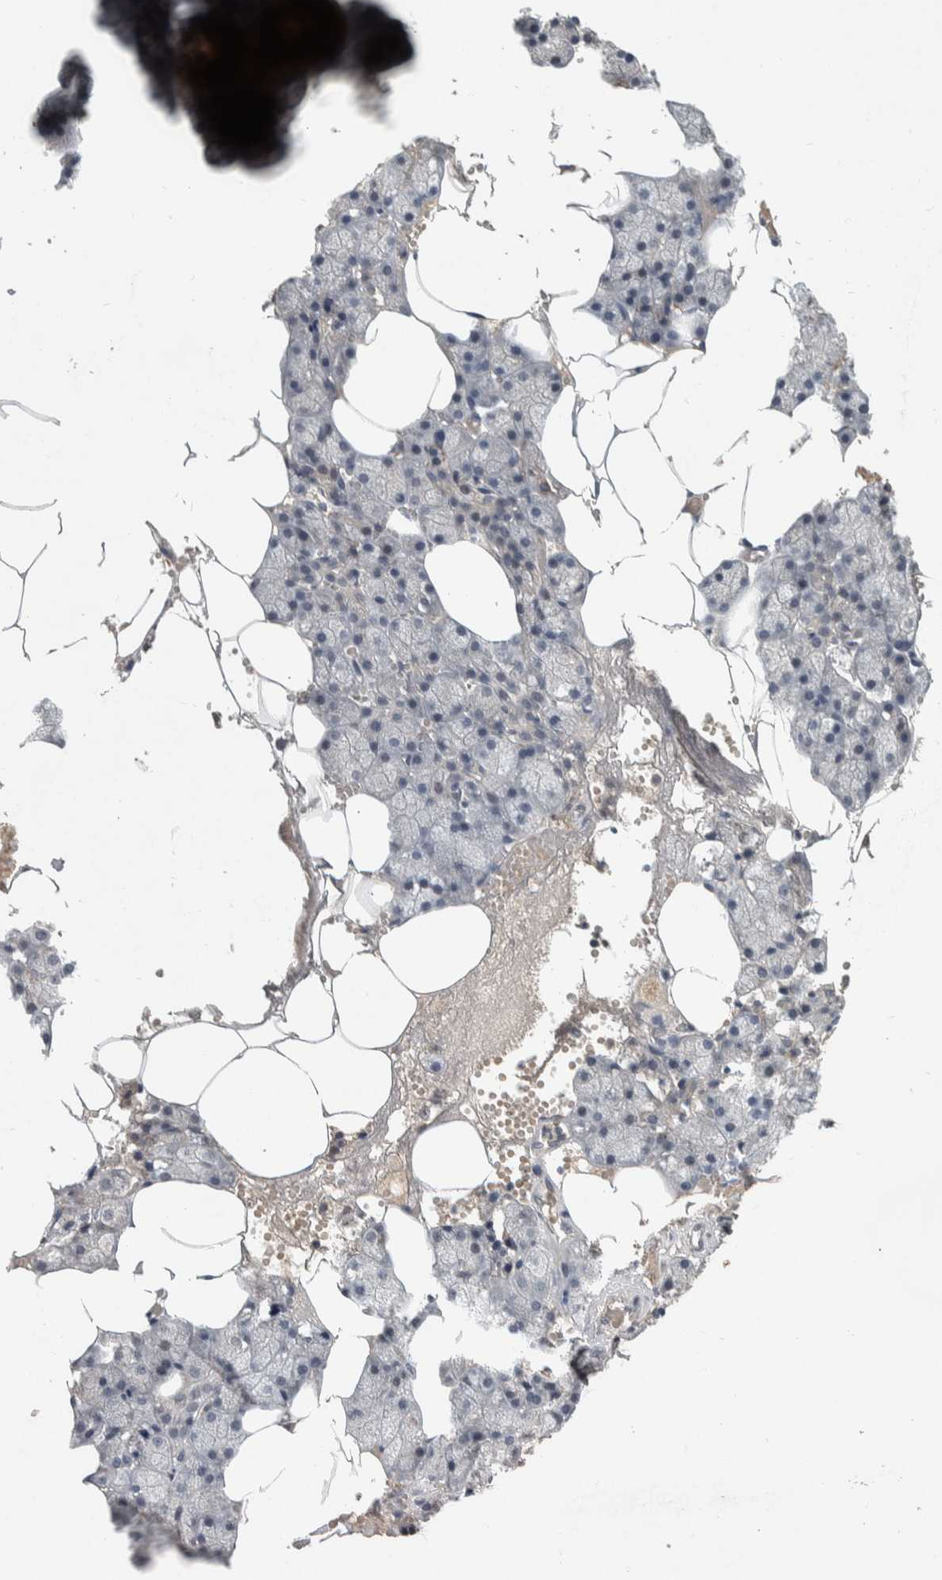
{"staining": {"intensity": "moderate", "quantity": "<25%", "location": "cytoplasmic/membranous"}, "tissue": "salivary gland", "cell_type": "Glandular cells", "image_type": "normal", "snomed": [{"axis": "morphology", "description": "Normal tissue, NOS"}, {"axis": "topography", "description": "Salivary gland"}], "caption": "The immunohistochemical stain shows moderate cytoplasmic/membranous expression in glandular cells of normal salivary gland. (brown staining indicates protein expression, while blue staining denotes nuclei).", "gene": "CHRM3", "patient": {"sex": "male", "age": 62}}